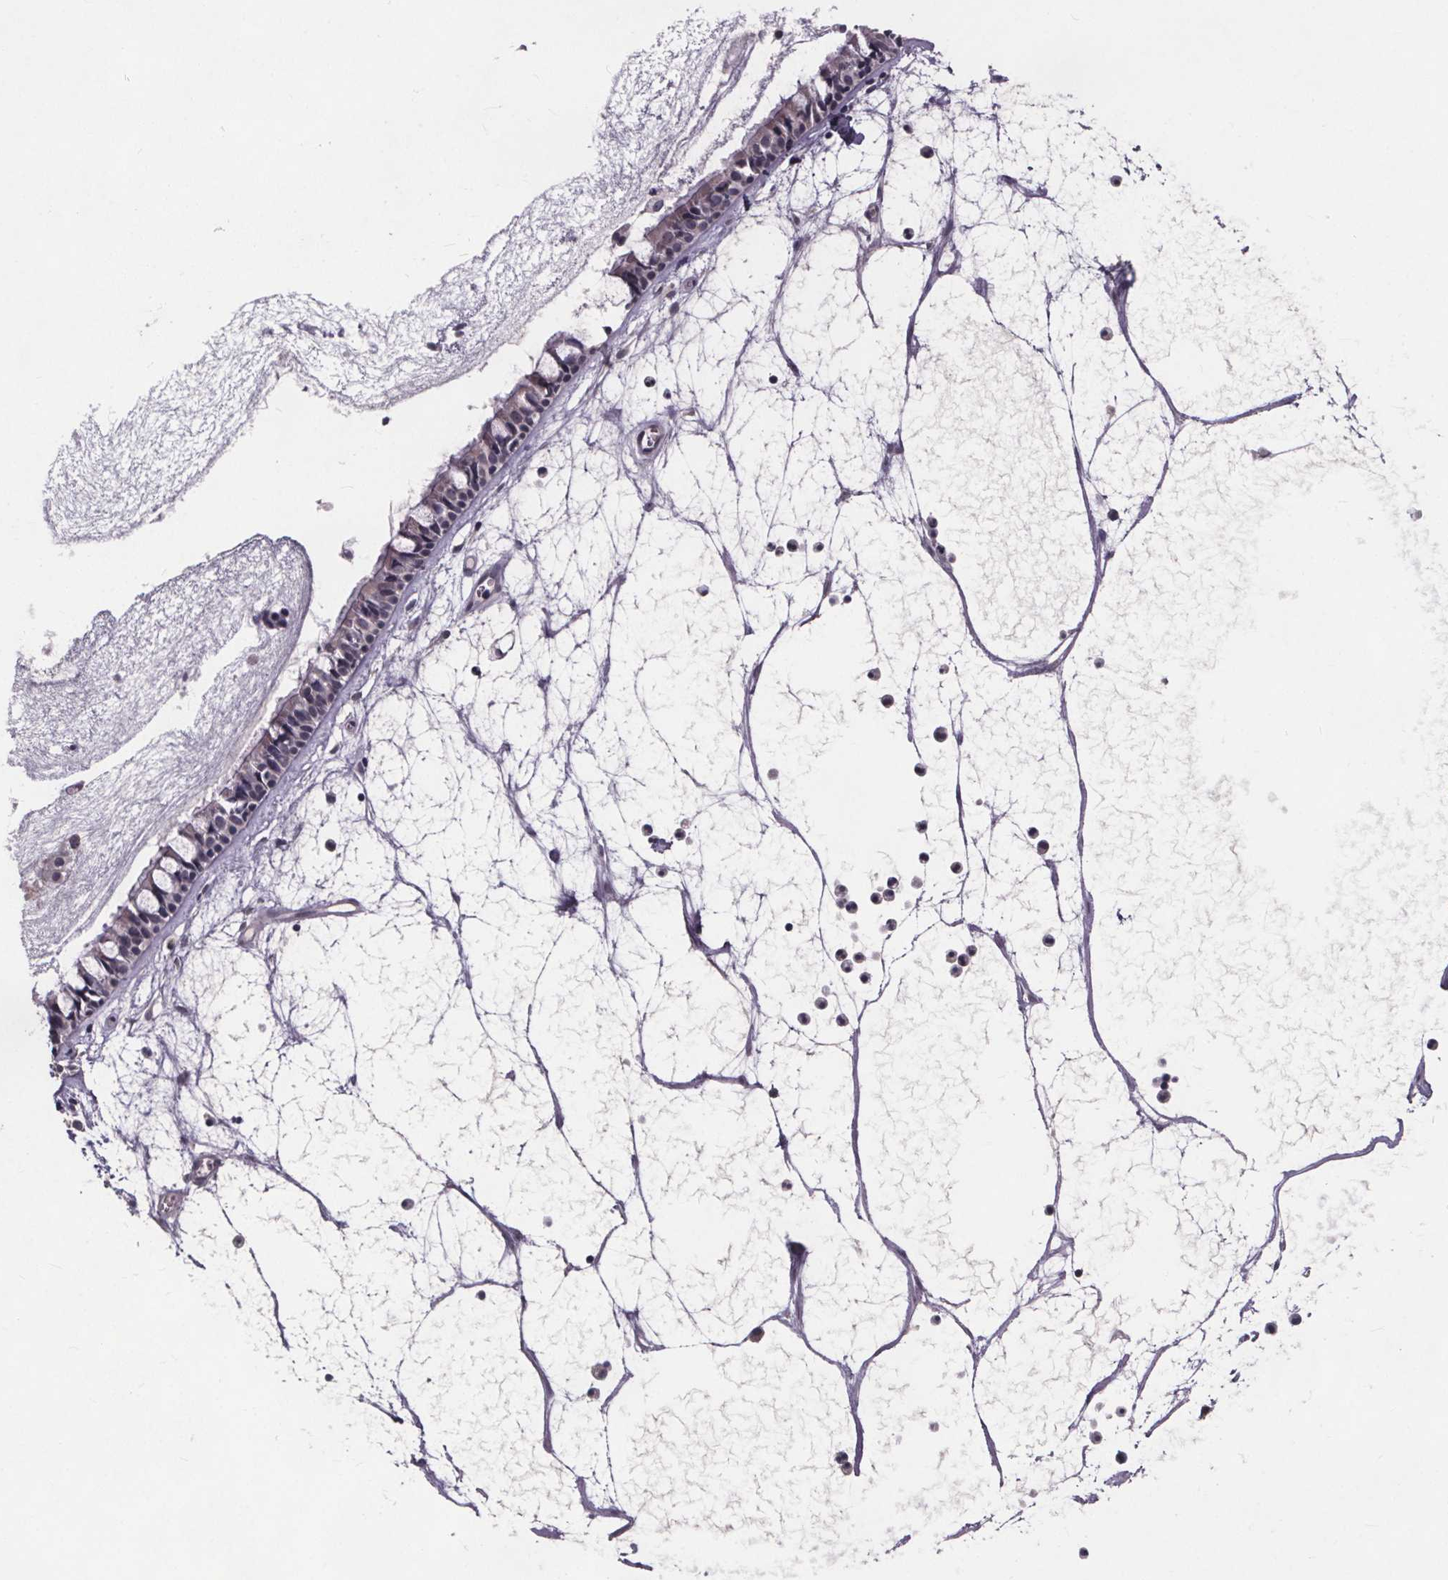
{"staining": {"intensity": "negative", "quantity": "none", "location": "none"}, "tissue": "nasopharynx", "cell_type": "Respiratory epithelial cells", "image_type": "normal", "snomed": [{"axis": "morphology", "description": "Normal tissue, NOS"}, {"axis": "topography", "description": "Nasopharynx"}], "caption": "The IHC image has no significant staining in respiratory epithelial cells of nasopharynx. Nuclei are stained in blue.", "gene": "FAM181B", "patient": {"sex": "male", "age": 31}}